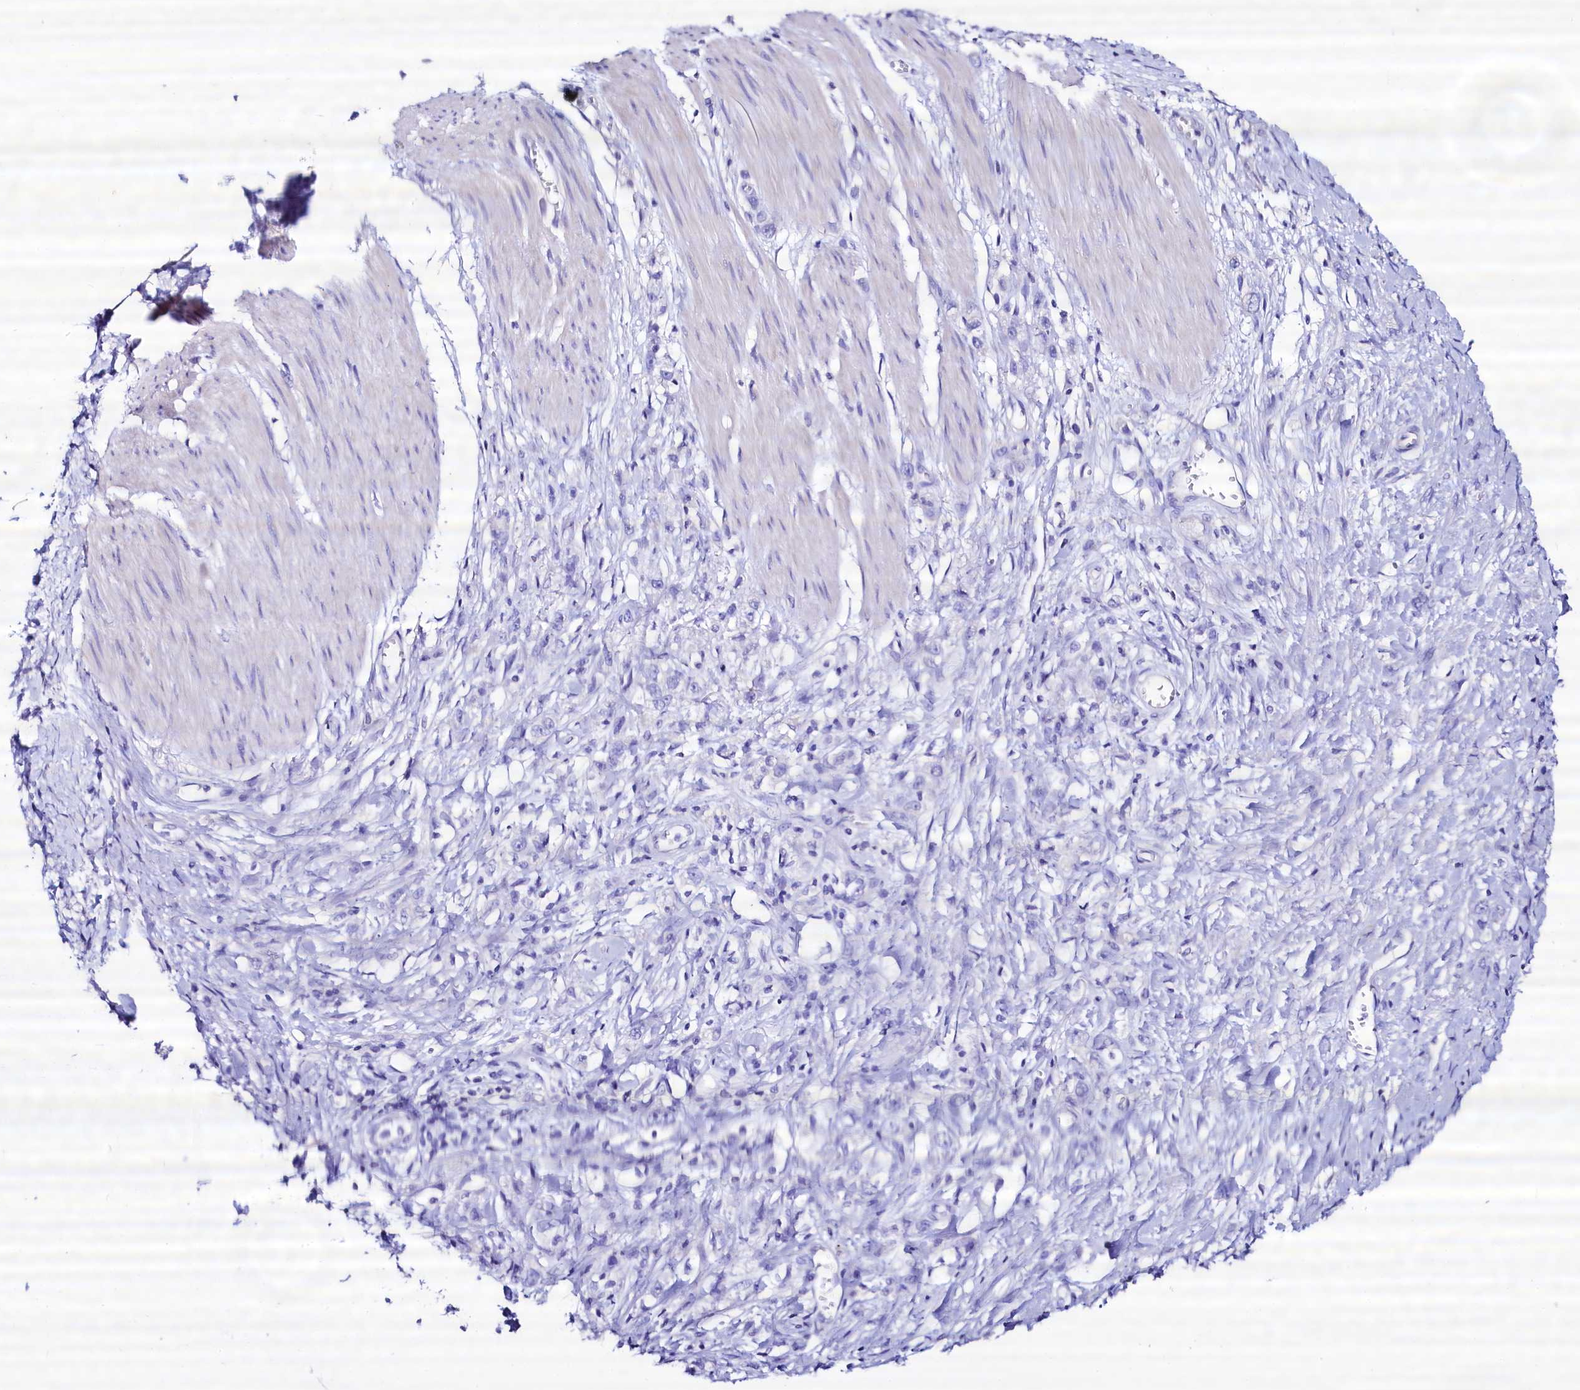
{"staining": {"intensity": "negative", "quantity": "none", "location": "none"}, "tissue": "stomach cancer", "cell_type": "Tumor cells", "image_type": "cancer", "snomed": [{"axis": "morphology", "description": "Adenocarcinoma, NOS"}, {"axis": "topography", "description": "Stomach"}], "caption": "Micrograph shows no significant protein positivity in tumor cells of stomach cancer.", "gene": "RBP3", "patient": {"sex": "female", "age": 76}}